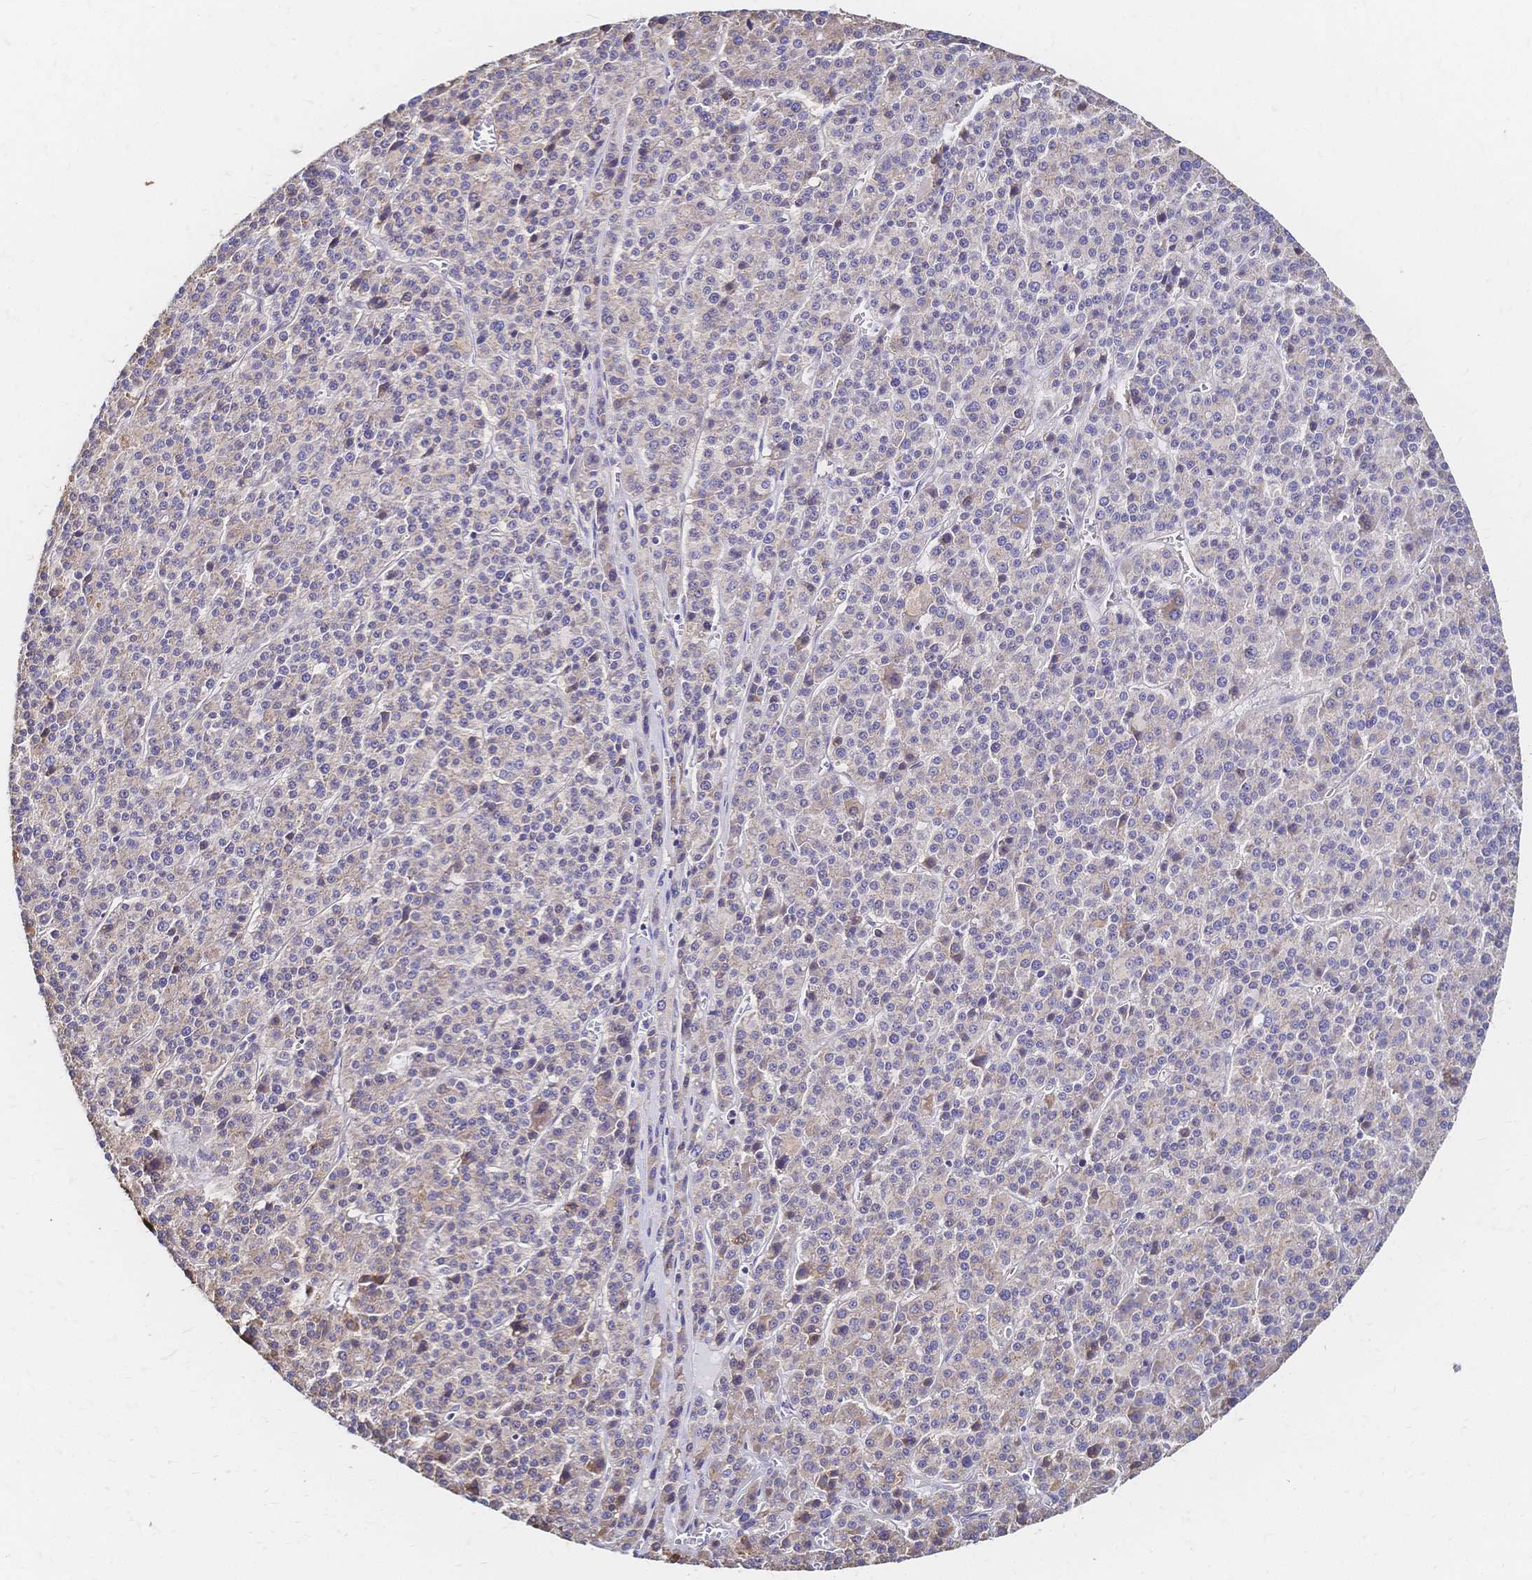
{"staining": {"intensity": "weak", "quantity": "<25%", "location": "cytoplasmic/membranous"}, "tissue": "liver cancer", "cell_type": "Tumor cells", "image_type": "cancer", "snomed": [{"axis": "morphology", "description": "Carcinoma, Hepatocellular, NOS"}, {"axis": "topography", "description": "Liver"}], "caption": "Immunohistochemistry (IHC) photomicrograph of liver cancer (hepatocellular carcinoma) stained for a protein (brown), which exhibits no expression in tumor cells. Nuclei are stained in blue.", "gene": "SLC5A1", "patient": {"sex": "female", "age": 58}}